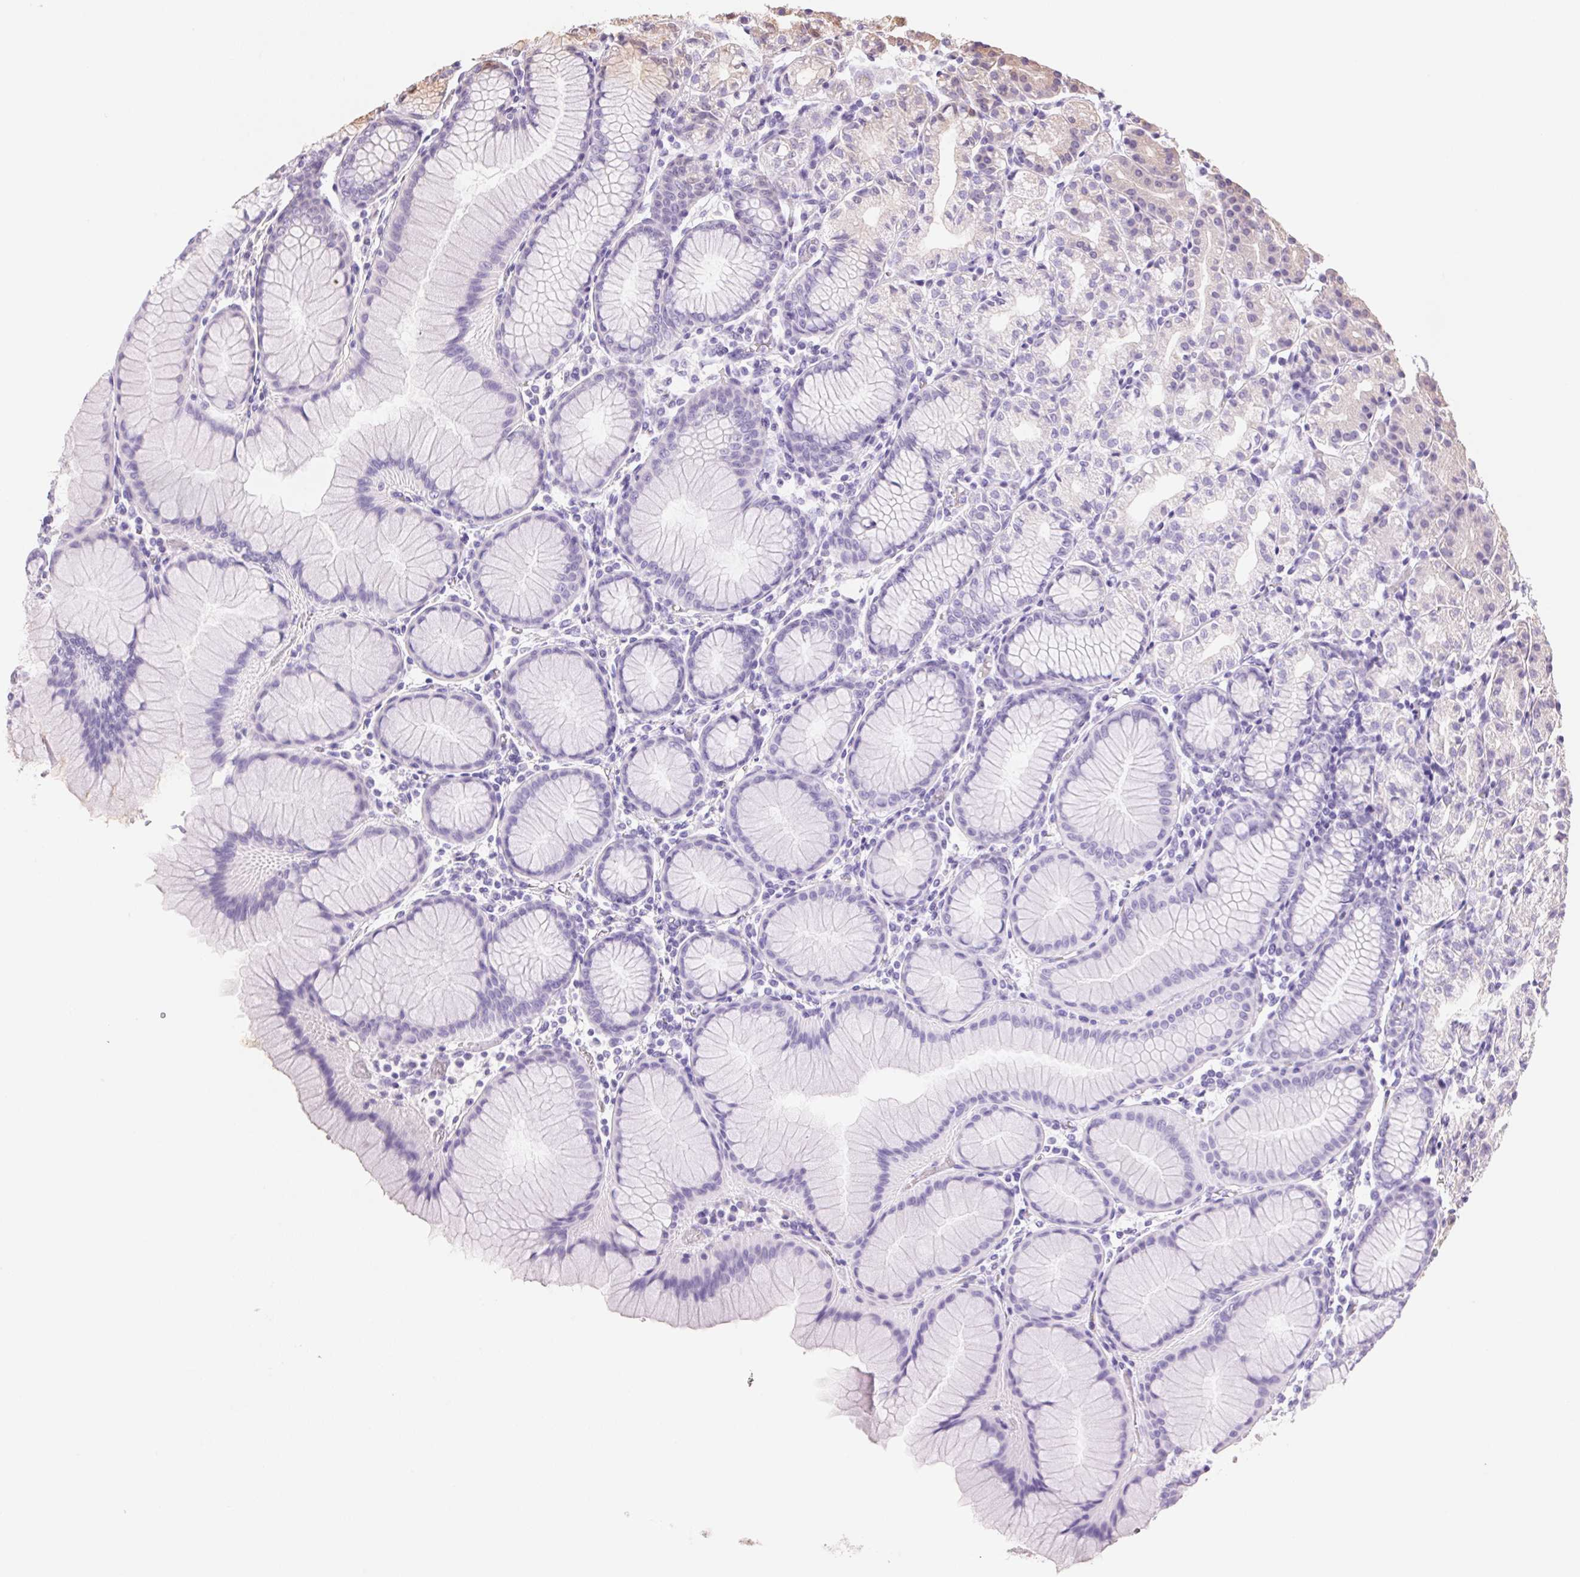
{"staining": {"intensity": "weak", "quantity": "<25%", "location": "cytoplasmic/membranous"}, "tissue": "stomach", "cell_type": "Glandular cells", "image_type": "normal", "snomed": [{"axis": "morphology", "description": "Normal tissue, NOS"}, {"axis": "topography", "description": "Stomach"}], "caption": "This photomicrograph is of benign stomach stained with immunohistochemistry (IHC) to label a protein in brown with the nuclei are counter-stained blue. There is no expression in glandular cells. (Immunohistochemistry, brightfield microscopy, high magnification).", "gene": "TEKT1", "patient": {"sex": "female", "age": 57}}